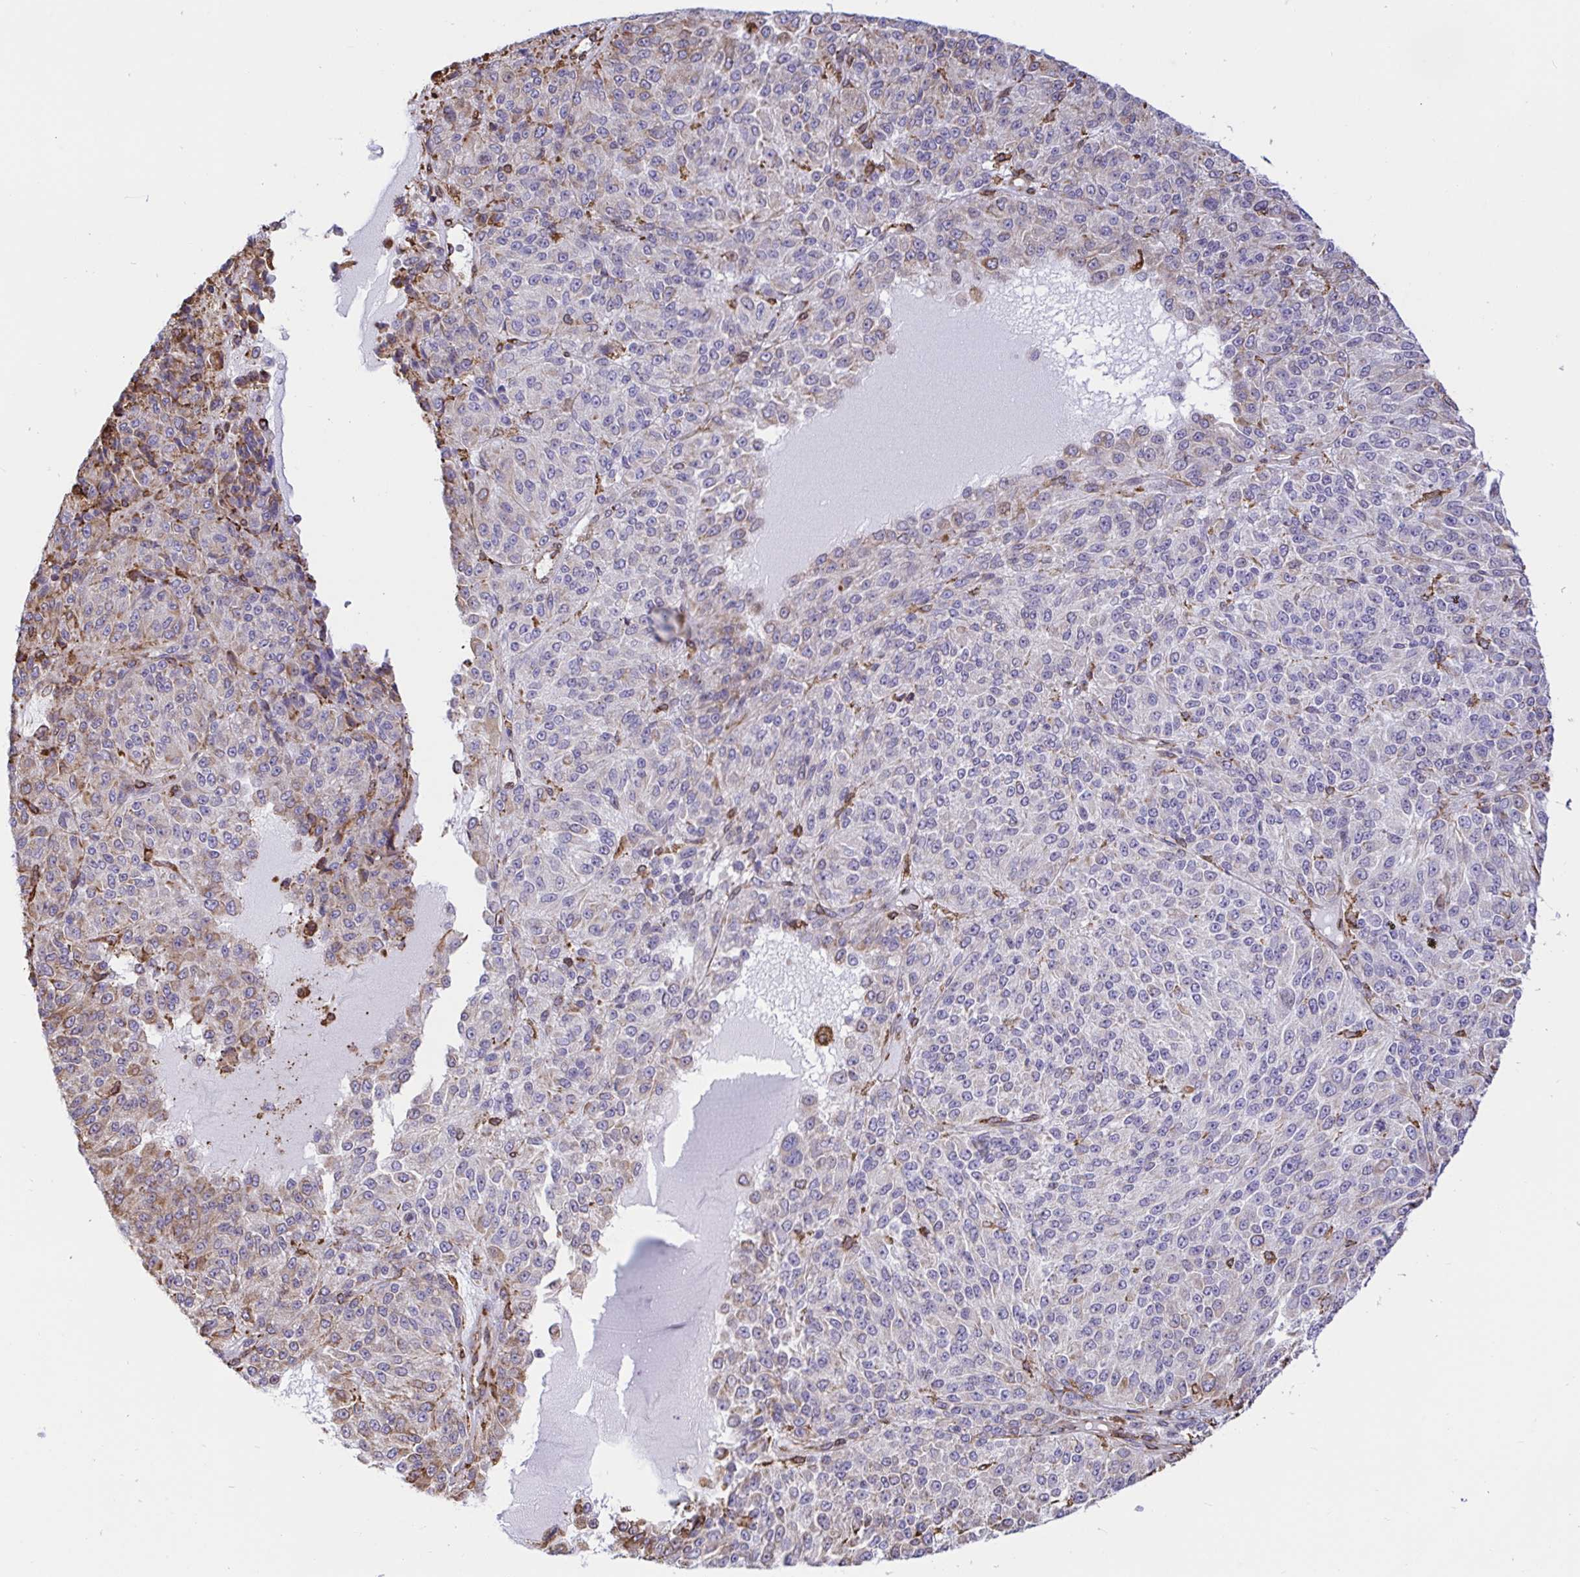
{"staining": {"intensity": "weak", "quantity": "<25%", "location": "cytoplasmic/membranous"}, "tissue": "melanoma", "cell_type": "Tumor cells", "image_type": "cancer", "snomed": [{"axis": "morphology", "description": "Malignant melanoma, Metastatic site"}, {"axis": "topography", "description": "Brain"}], "caption": "Immunohistochemical staining of human melanoma shows no significant positivity in tumor cells.", "gene": "CLGN", "patient": {"sex": "female", "age": 56}}